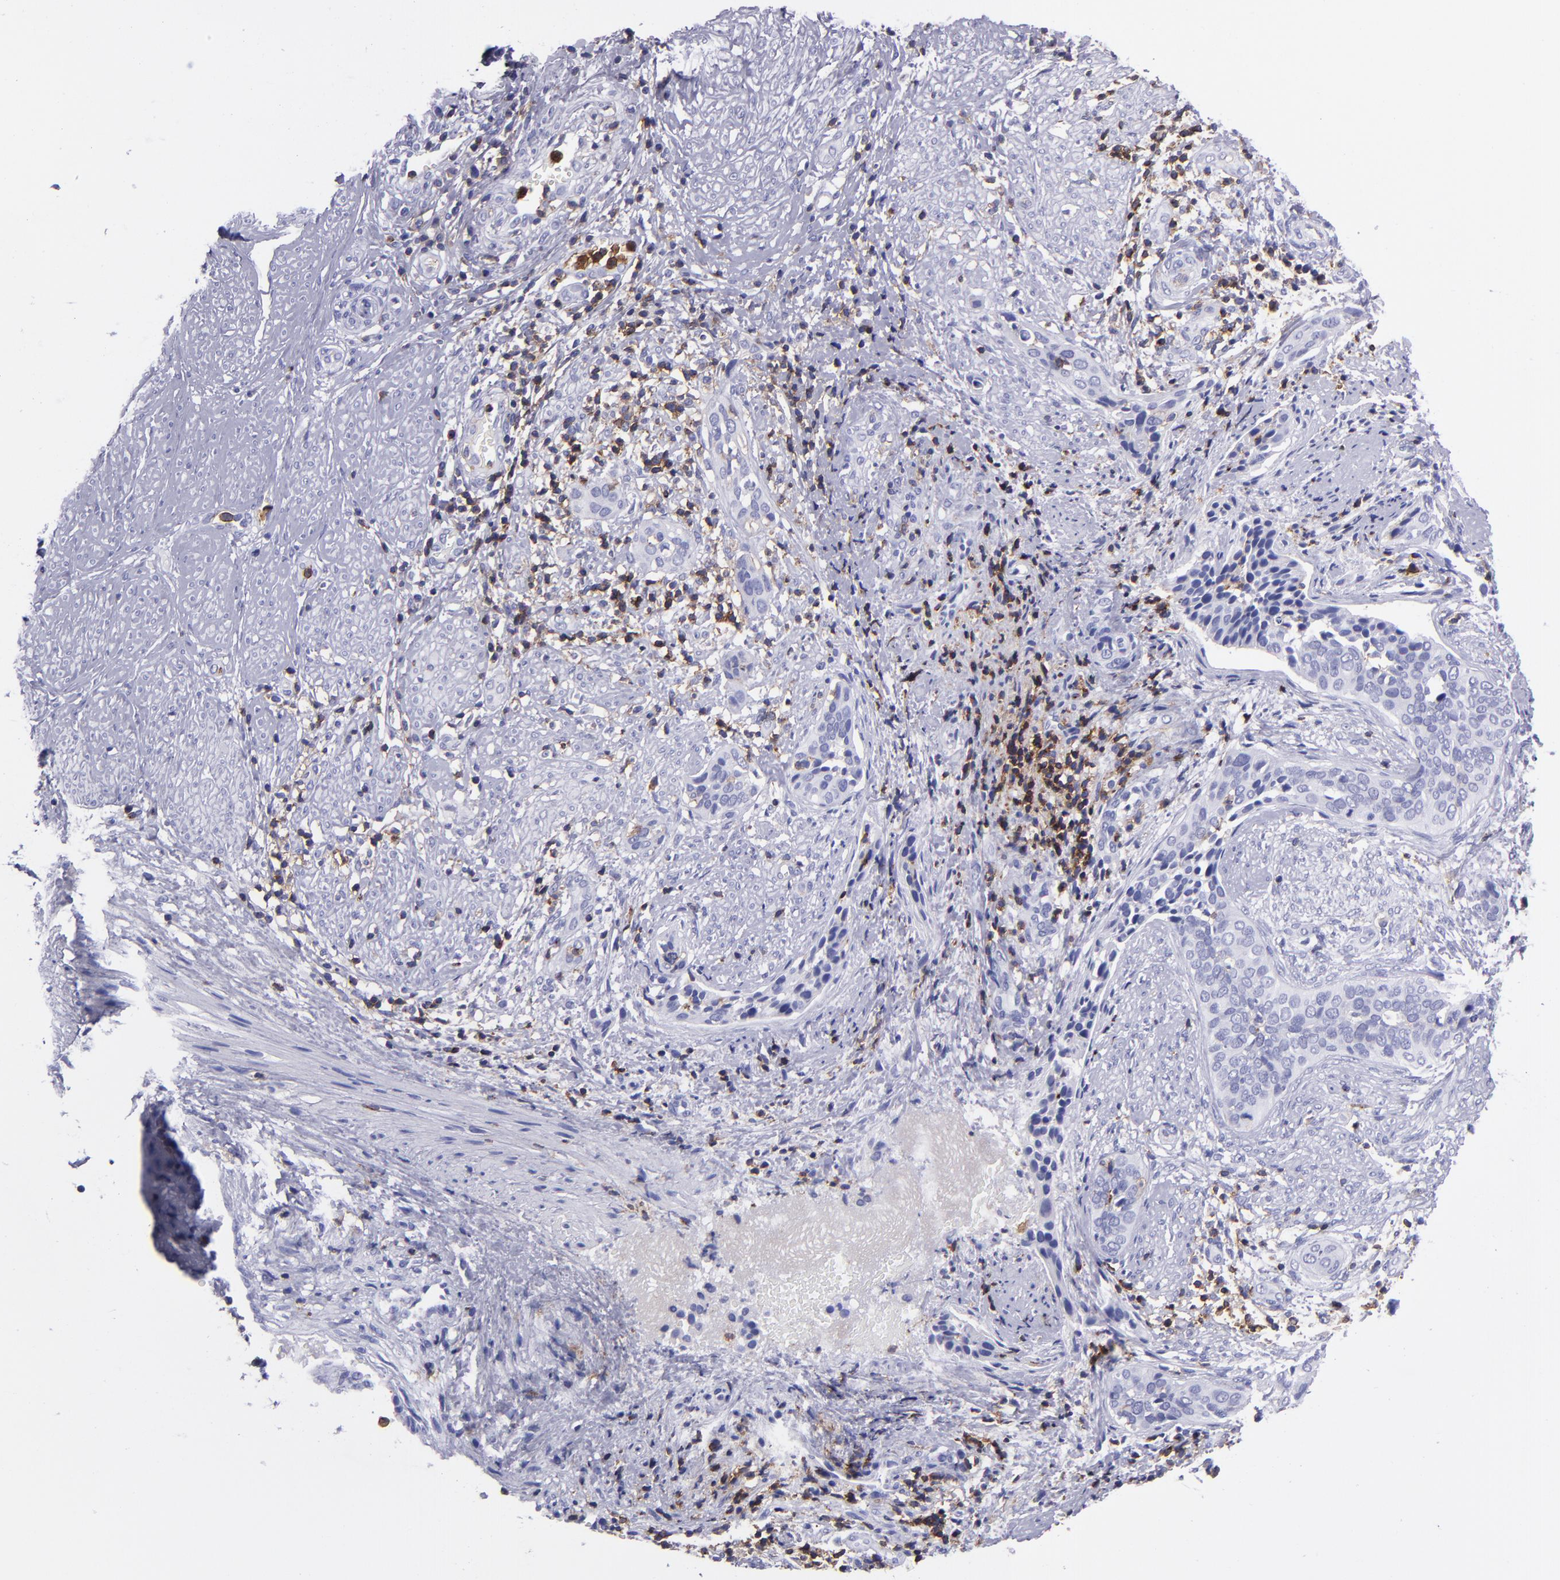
{"staining": {"intensity": "negative", "quantity": "none", "location": "none"}, "tissue": "cervical cancer", "cell_type": "Tumor cells", "image_type": "cancer", "snomed": [{"axis": "morphology", "description": "Squamous cell carcinoma, NOS"}, {"axis": "topography", "description": "Cervix"}], "caption": "The micrograph displays no staining of tumor cells in squamous cell carcinoma (cervical).", "gene": "ICAM3", "patient": {"sex": "female", "age": 31}}